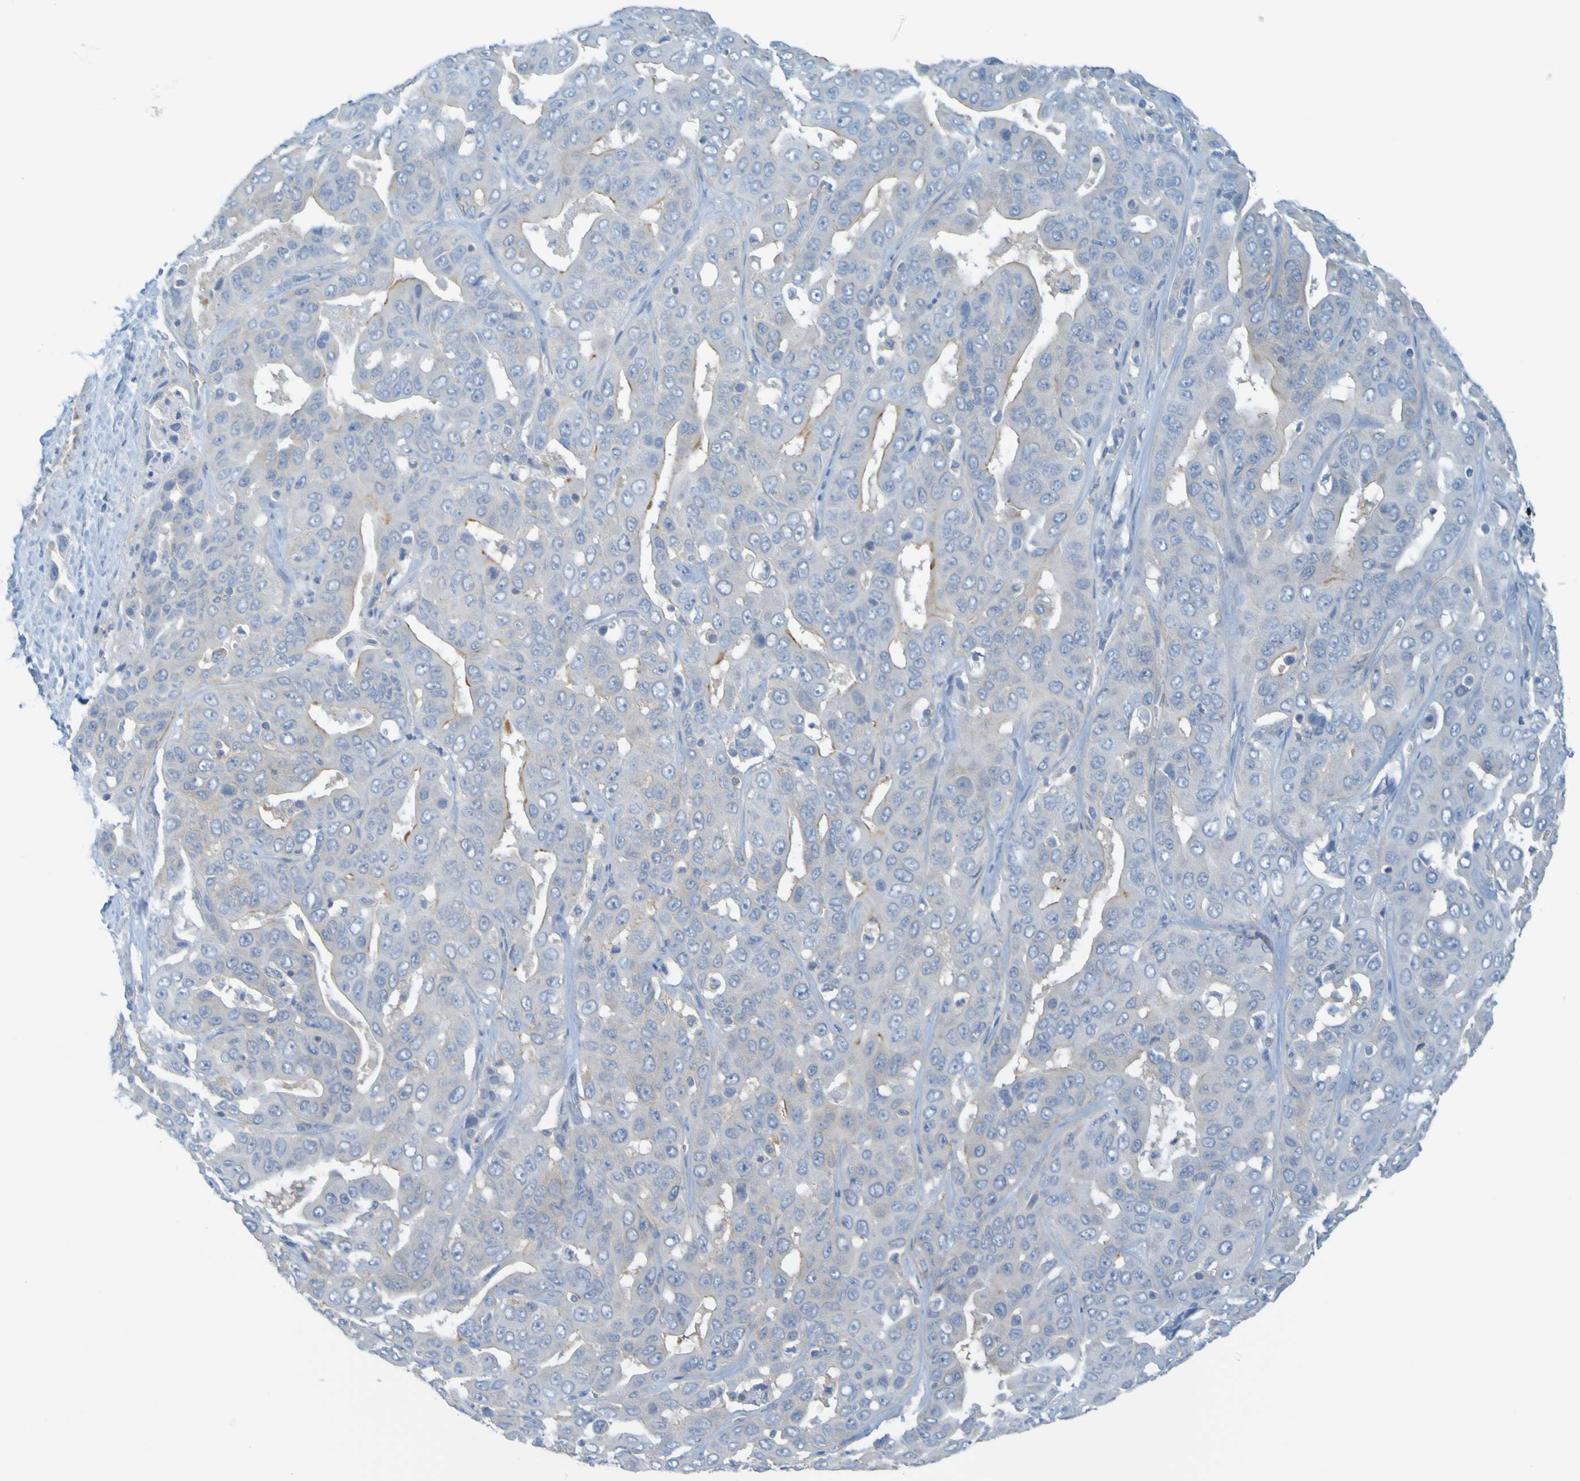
{"staining": {"intensity": "weak", "quantity": "<25%", "location": "cytoplasmic/membranous"}, "tissue": "liver cancer", "cell_type": "Tumor cells", "image_type": "cancer", "snomed": [{"axis": "morphology", "description": "Cholangiocarcinoma"}, {"axis": "topography", "description": "Liver"}], "caption": "Micrograph shows no significant protein staining in tumor cells of liver cholangiocarcinoma.", "gene": "APPL1", "patient": {"sex": "female", "age": 52}}